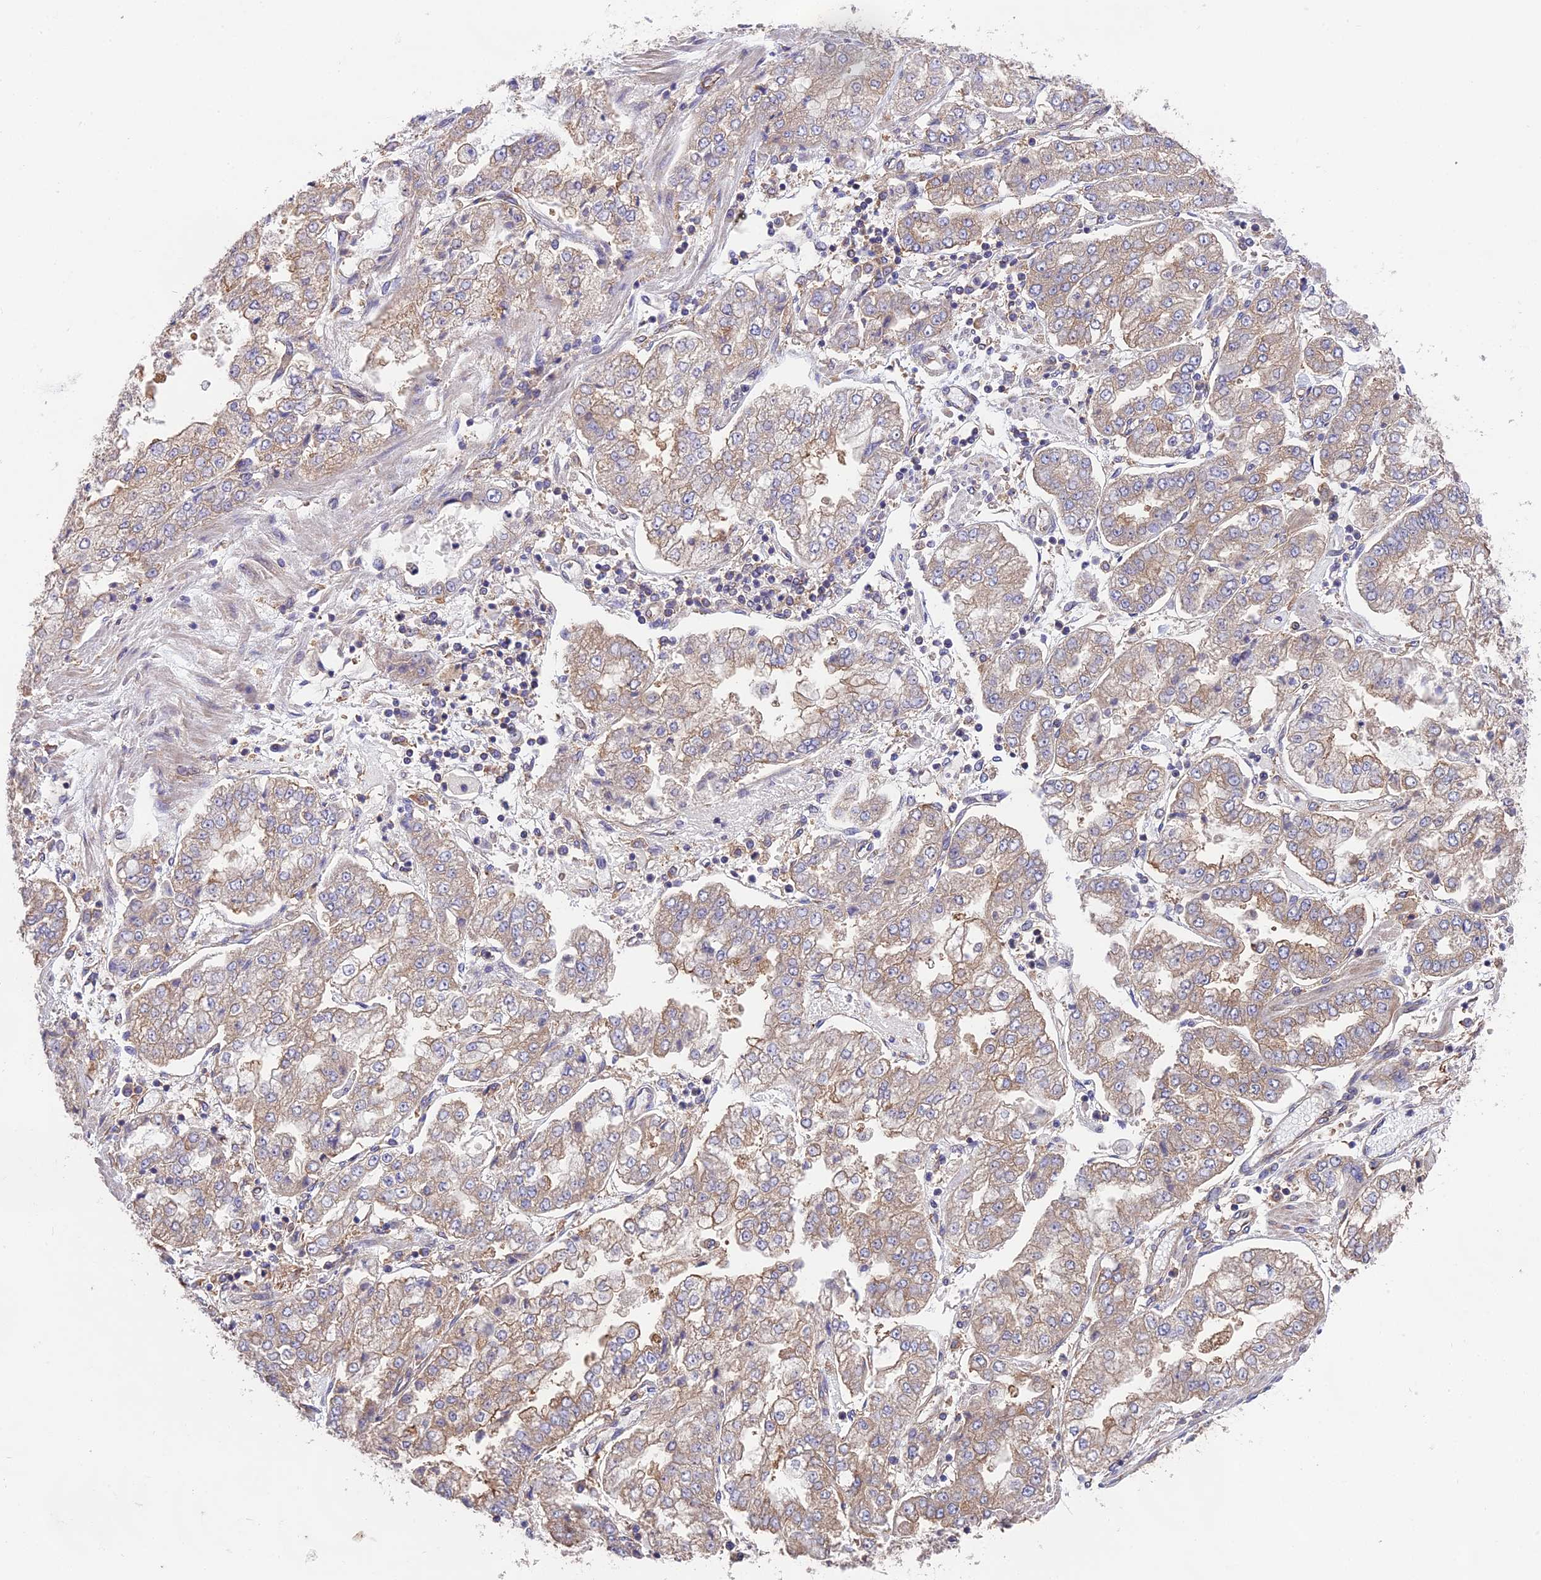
{"staining": {"intensity": "weak", "quantity": "25%-75%", "location": "cytoplasmic/membranous"}, "tissue": "stomach cancer", "cell_type": "Tumor cells", "image_type": "cancer", "snomed": [{"axis": "morphology", "description": "Adenocarcinoma, NOS"}, {"axis": "topography", "description": "Stomach"}], "caption": "Immunohistochemistry (IHC) (DAB (3,3'-diaminobenzidine)) staining of human stomach cancer demonstrates weak cytoplasmic/membranous protein expression in about 25%-75% of tumor cells.", "gene": "BLOC1S4", "patient": {"sex": "male", "age": 76}}